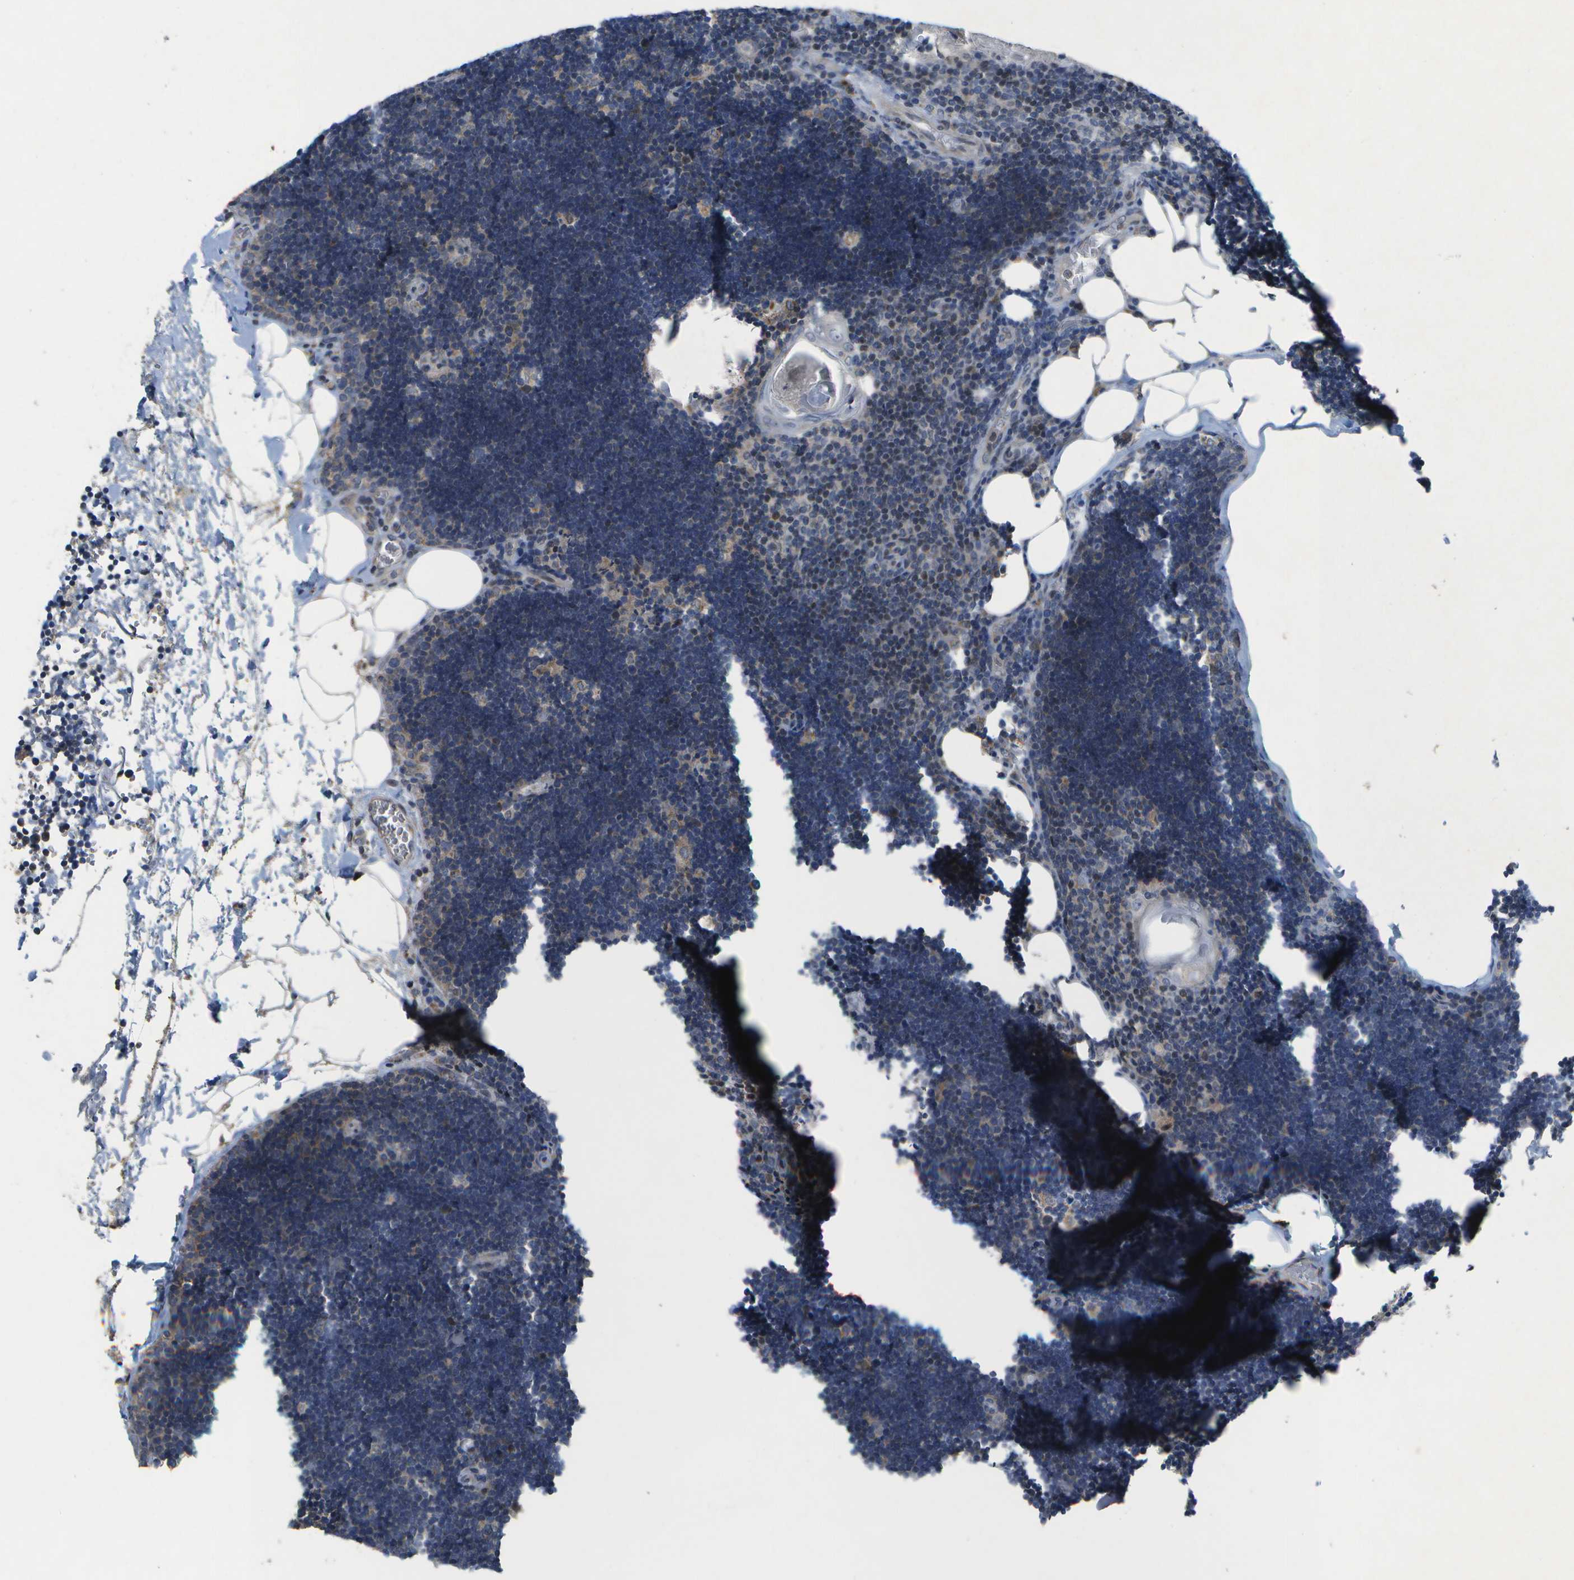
{"staining": {"intensity": "weak", "quantity": "<25%", "location": "cytoplasmic/membranous"}, "tissue": "lymph node", "cell_type": "Germinal center cells", "image_type": "normal", "snomed": [{"axis": "morphology", "description": "Normal tissue, NOS"}, {"axis": "topography", "description": "Lymph node"}], "caption": "There is no significant expression in germinal center cells of lymph node. (DAB (3,3'-diaminobenzidine) immunohistochemistry (IHC) visualized using brightfield microscopy, high magnification).", "gene": "HADHA", "patient": {"sex": "male", "age": 33}}